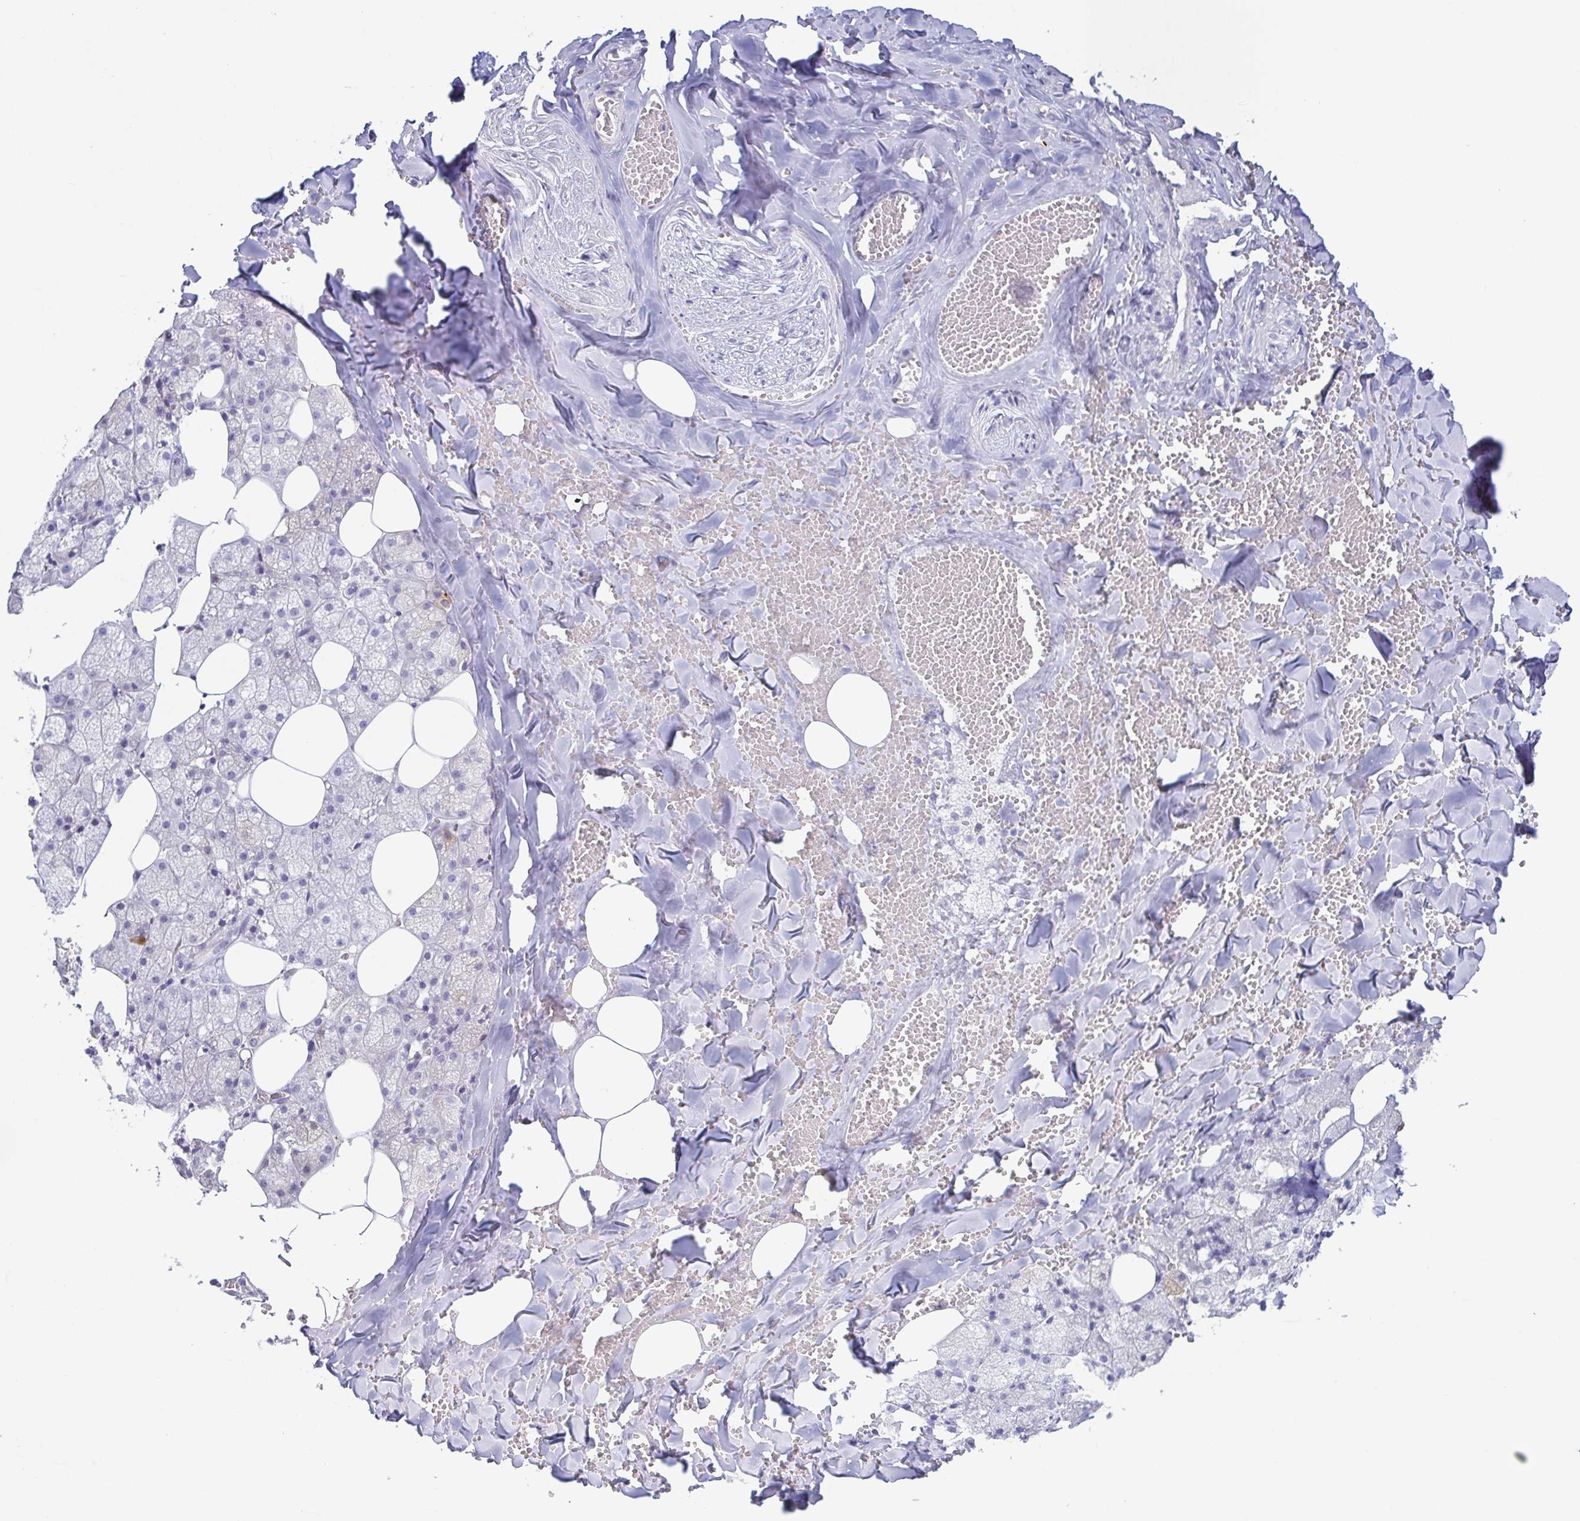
{"staining": {"intensity": "strong", "quantity": "25%-75%", "location": "cytoplasmic/membranous"}, "tissue": "salivary gland", "cell_type": "Glandular cells", "image_type": "normal", "snomed": [{"axis": "morphology", "description": "Normal tissue, NOS"}, {"axis": "topography", "description": "Salivary gland"}, {"axis": "topography", "description": "Peripheral nerve tissue"}], "caption": "Salivary gland stained with immunohistochemistry reveals strong cytoplasmic/membranous expression in approximately 25%-75% of glandular cells. The staining was performed using DAB to visualize the protein expression in brown, while the nuclei were stained in blue with hematoxylin (Magnification: 20x).", "gene": "ENSG00000275778", "patient": {"sex": "male", "age": 38}}